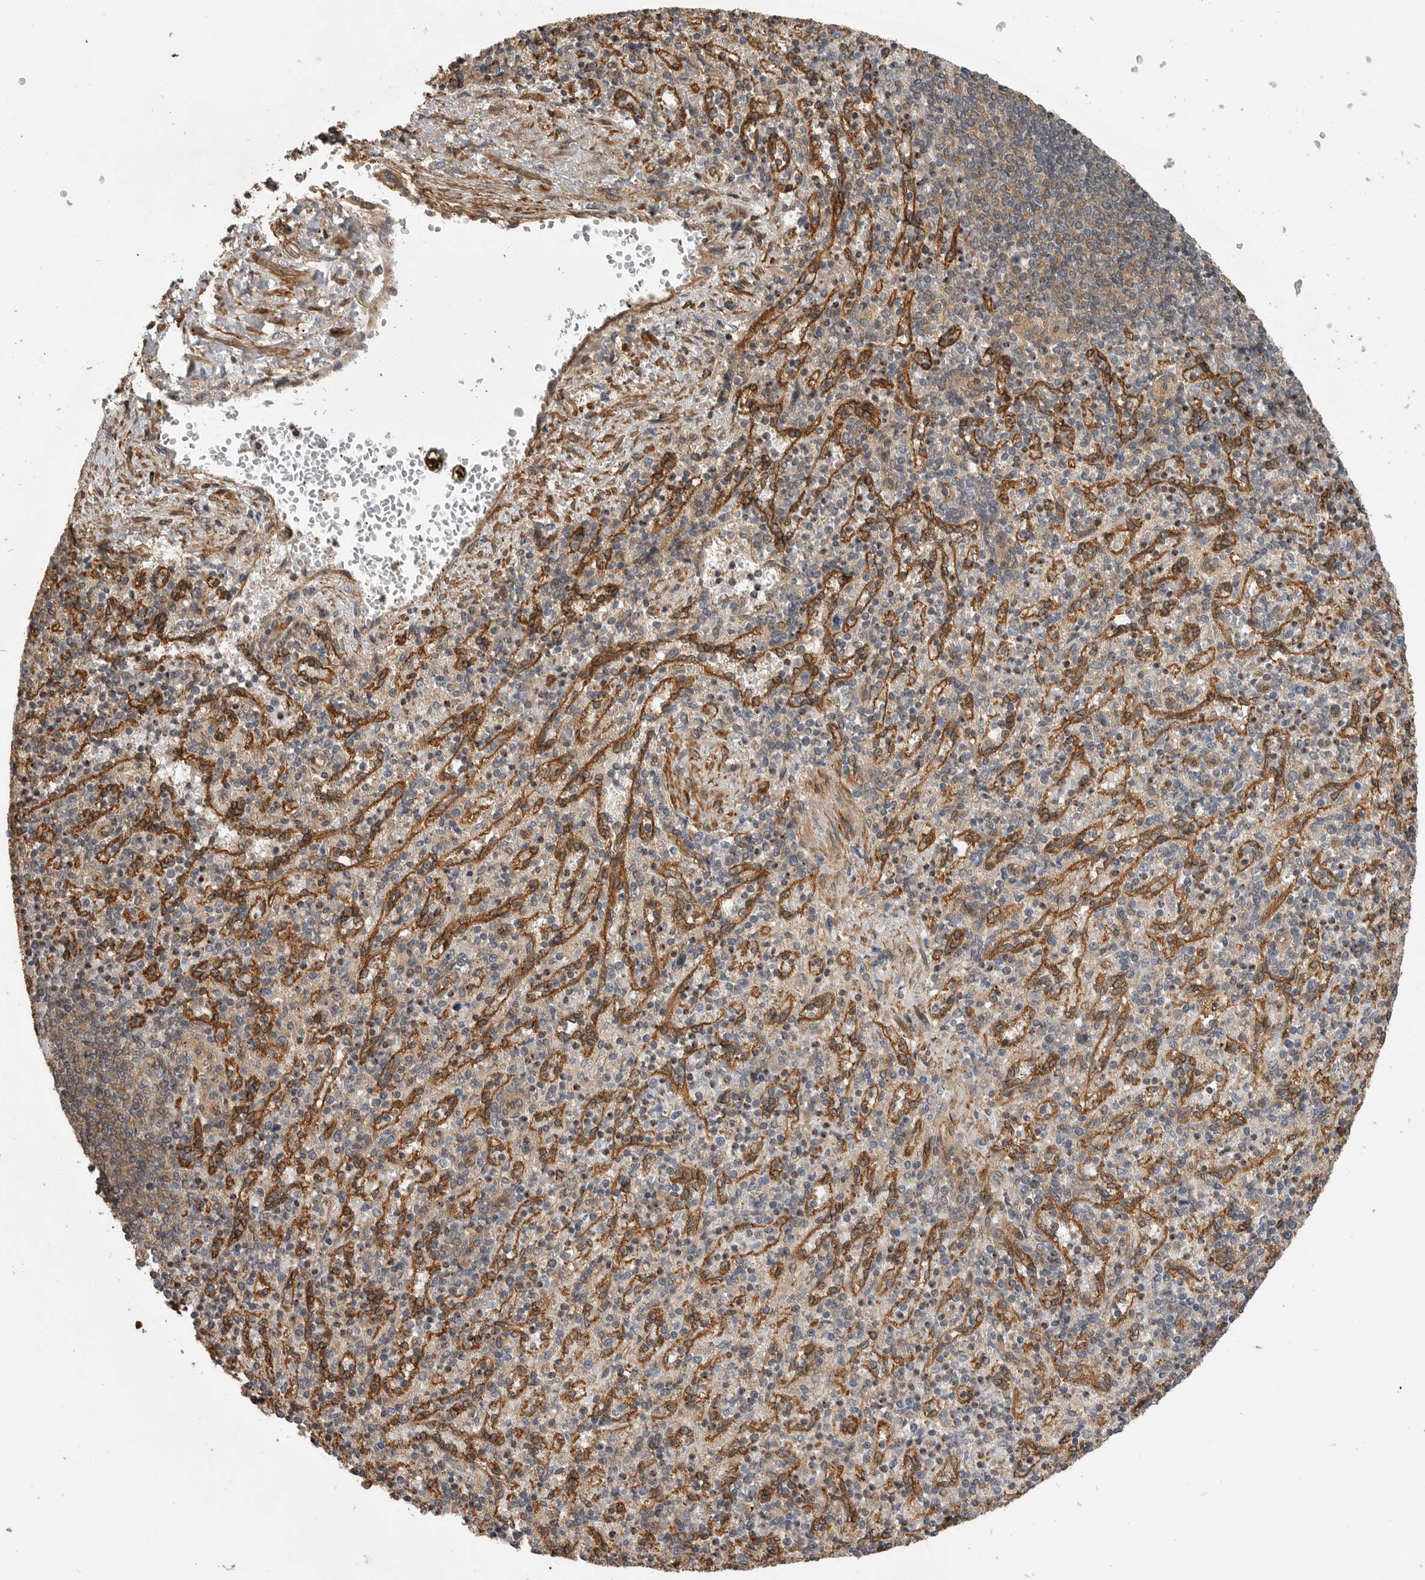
{"staining": {"intensity": "weak", "quantity": "<25%", "location": "cytoplasmic/membranous"}, "tissue": "spleen", "cell_type": "Cells in red pulp", "image_type": "normal", "snomed": [{"axis": "morphology", "description": "Normal tissue, NOS"}, {"axis": "topography", "description": "Spleen"}], "caption": "Immunohistochemistry histopathology image of benign human spleen stained for a protein (brown), which exhibits no expression in cells in red pulp.", "gene": "TRIM56", "patient": {"sex": "female", "age": 74}}